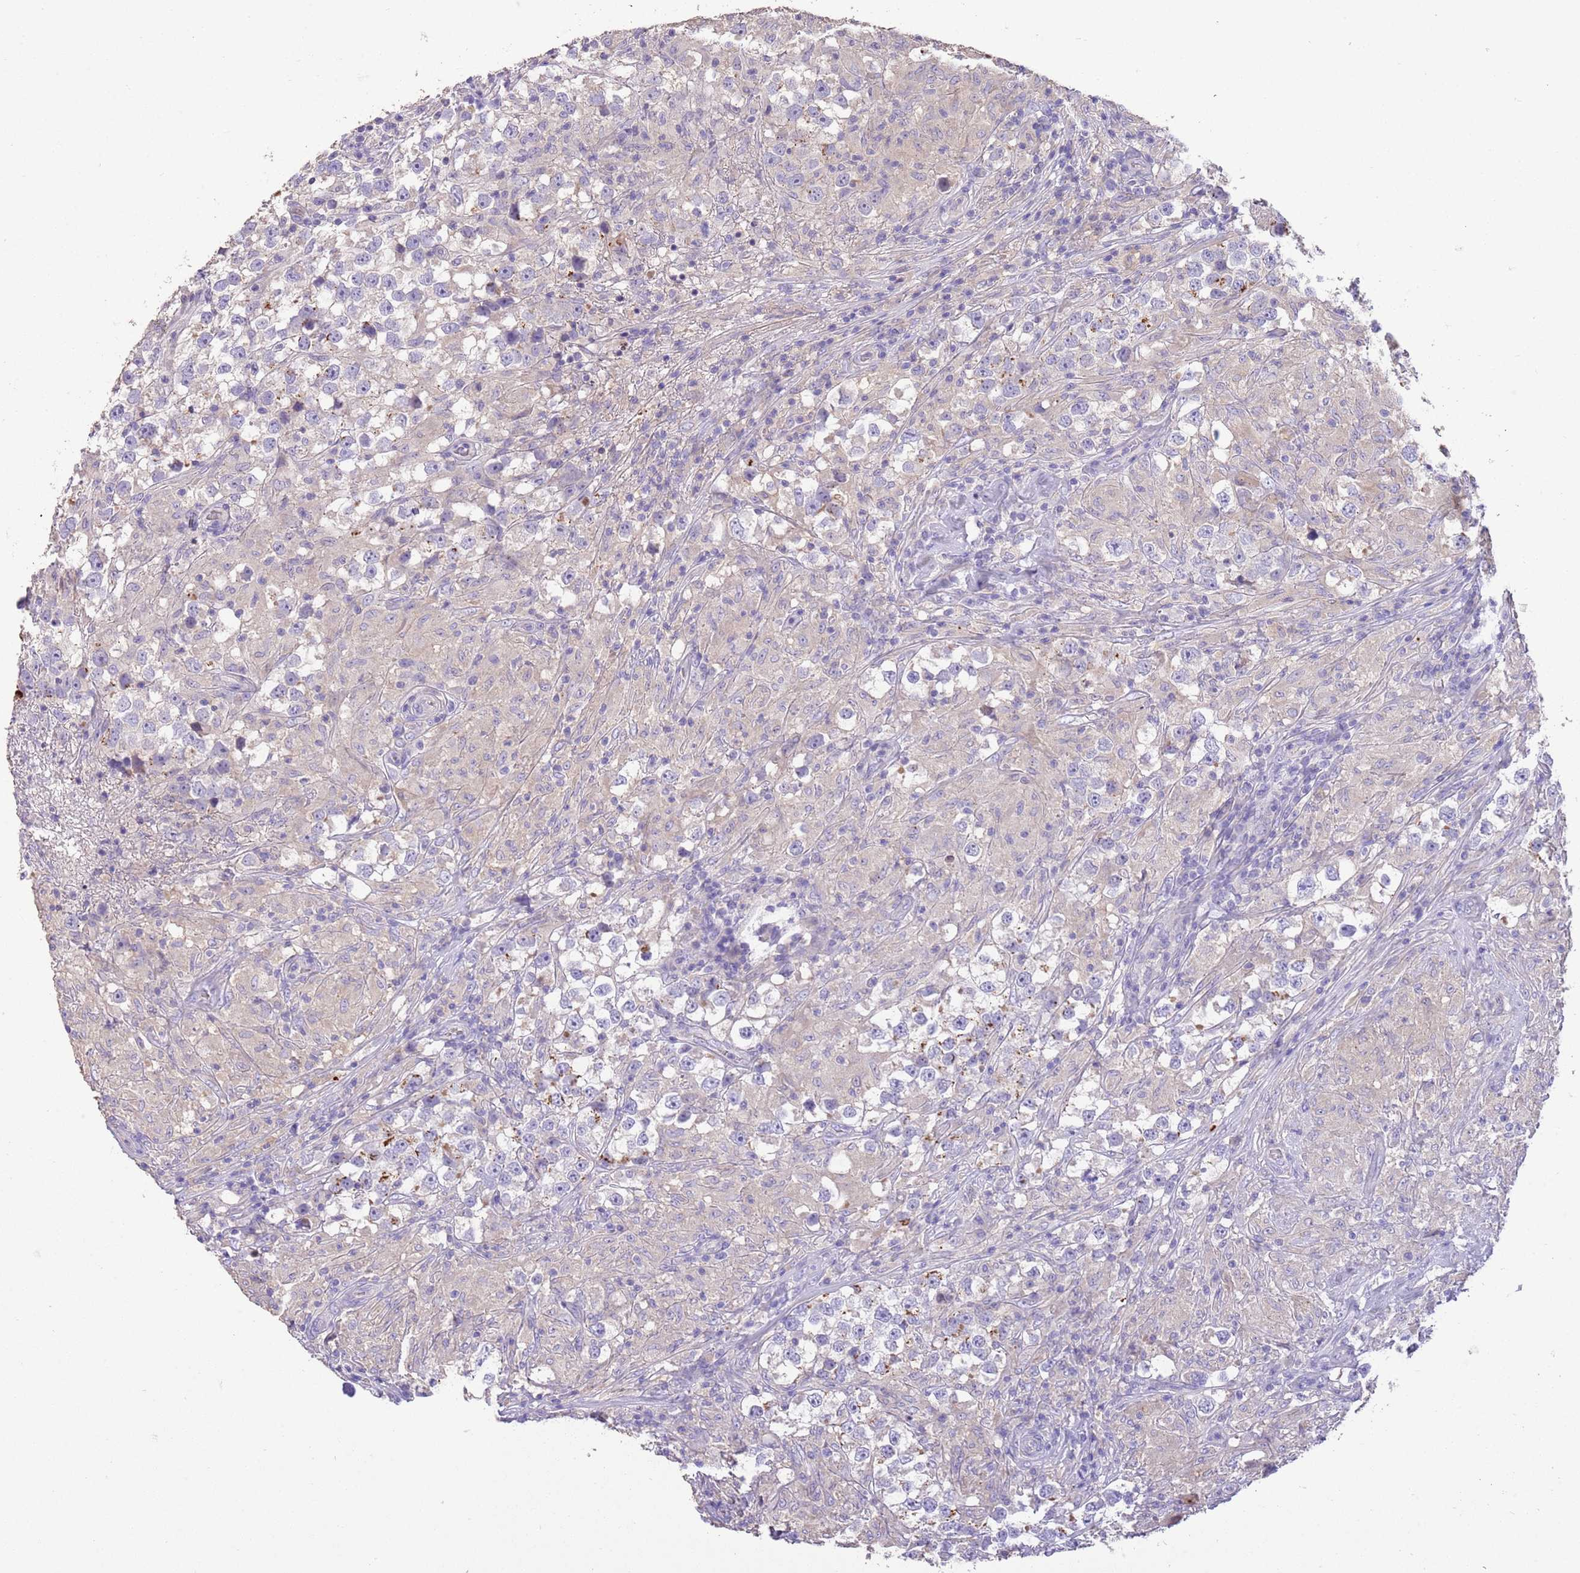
{"staining": {"intensity": "negative", "quantity": "none", "location": "none"}, "tissue": "testis cancer", "cell_type": "Tumor cells", "image_type": "cancer", "snomed": [{"axis": "morphology", "description": "Seminoma, NOS"}, {"axis": "topography", "description": "Testis"}], "caption": "Tumor cells are negative for protein expression in human seminoma (testis). (Stains: DAB (3,3'-diaminobenzidine) immunohistochemistry with hematoxylin counter stain, Microscopy: brightfield microscopy at high magnification).", "gene": "SFTPA1", "patient": {"sex": "male", "age": 46}}